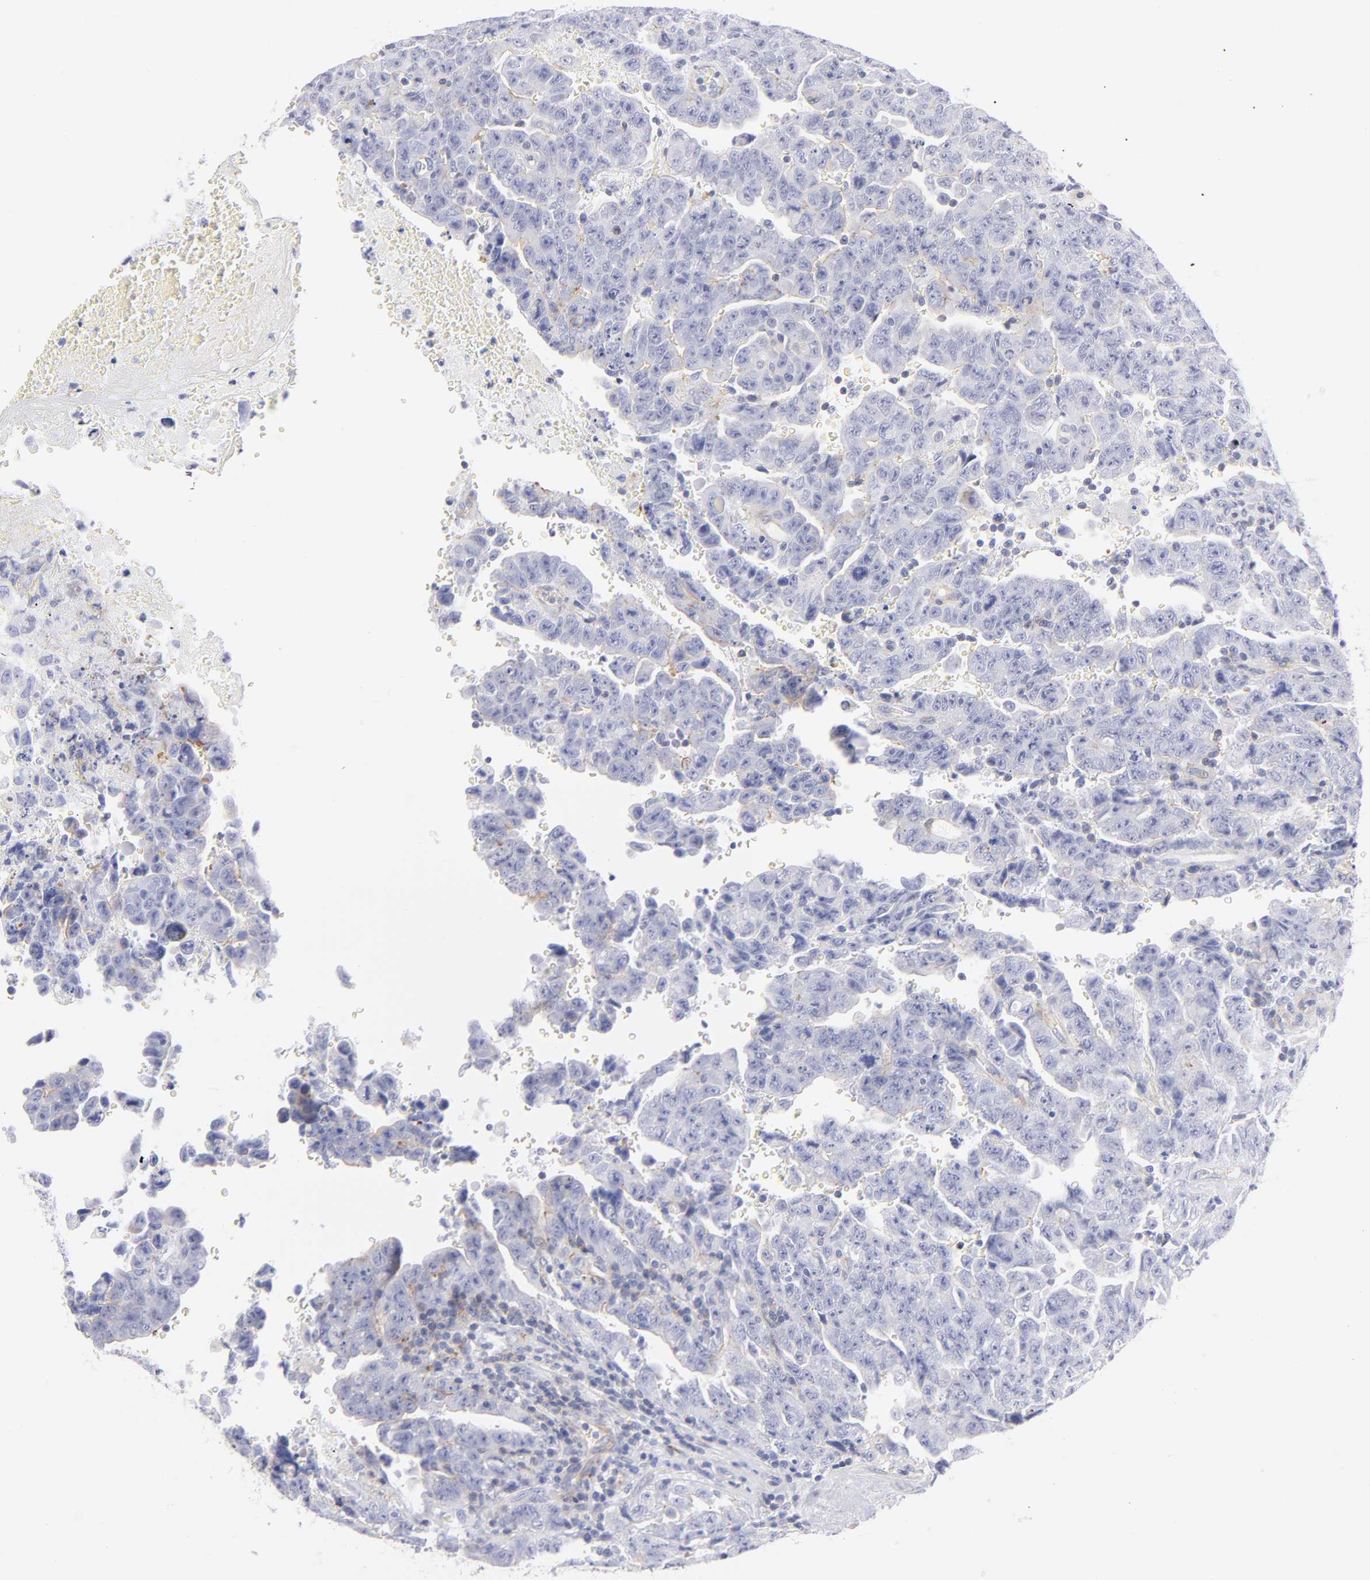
{"staining": {"intensity": "negative", "quantity": "none", "location": "none"}, "tissue": "testis cancer", "cell_type": "Tumor cells", "image_type": "cancer", "snomed": [{"axis": "morphology", "description": "Carcinoma, Embryonal, NOS"}, {"axis": "topography", "description": "Testis"}], "caption": "DAB (3,3'-diaminobenzidine) immunohistochemical staining of human testis cancer (embryonal carcinoma) shows no significant staining in tumor cells.", "gene": "ACTA2", "patient": {"sex": "male", "age": 28}}